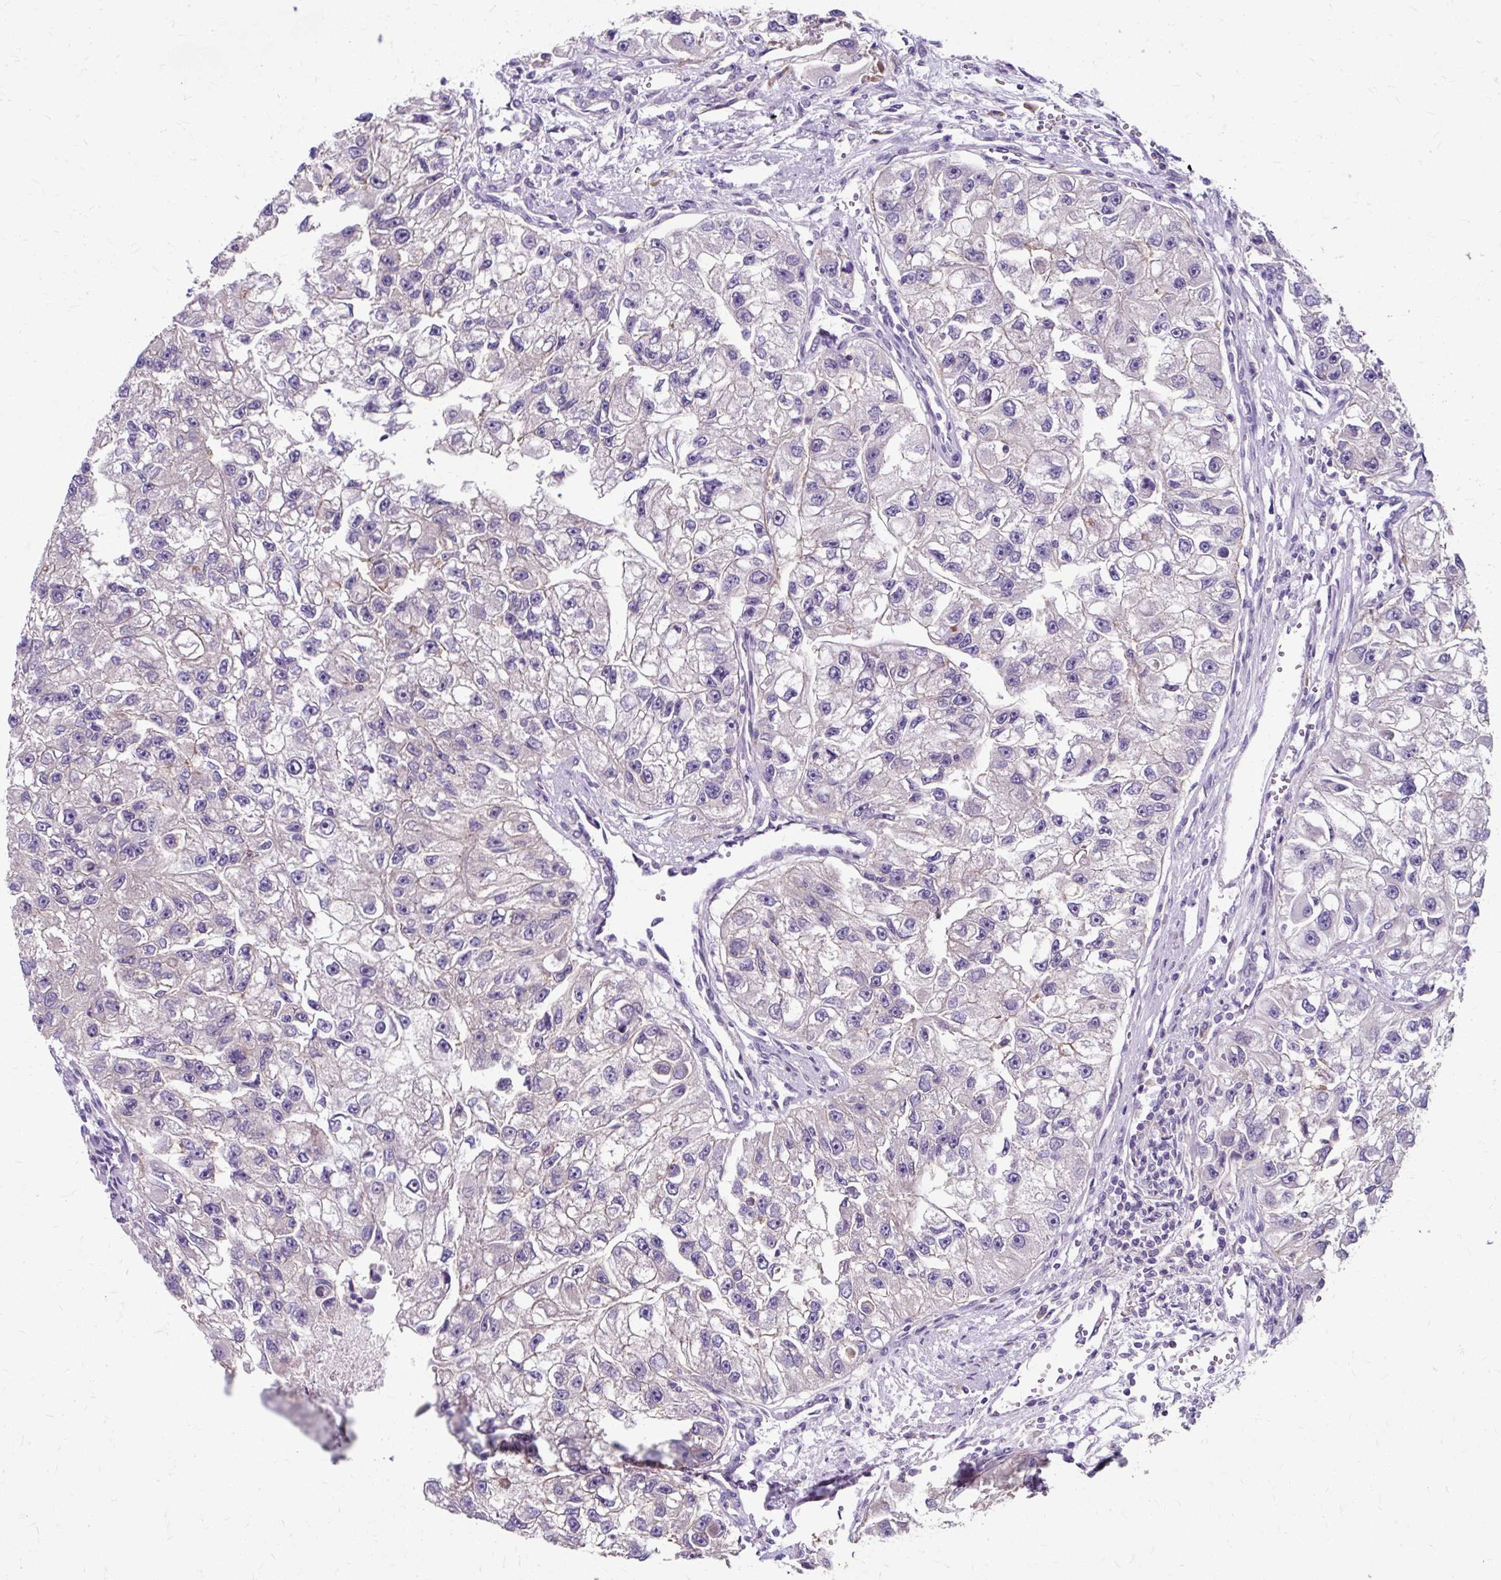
{"staining": {"intensity": "negative", "quantity": "none", "location": "none"}, "tissue": "renal cancer", "cell_type": "Tumor cells", "image_type": "cancer", "snomed": [{"axis": "morphology", "description": "Adenocarcinoma, NOS"}, {"axis": "topography", "description": "Kidney"}], "caption": "This is an IHC micrograph of human renal cancer (adenocarcinoma). There is no positivity in tumor cells.", "gene": "ZNF555", "patient": {"sex": "male", "age": 63}}